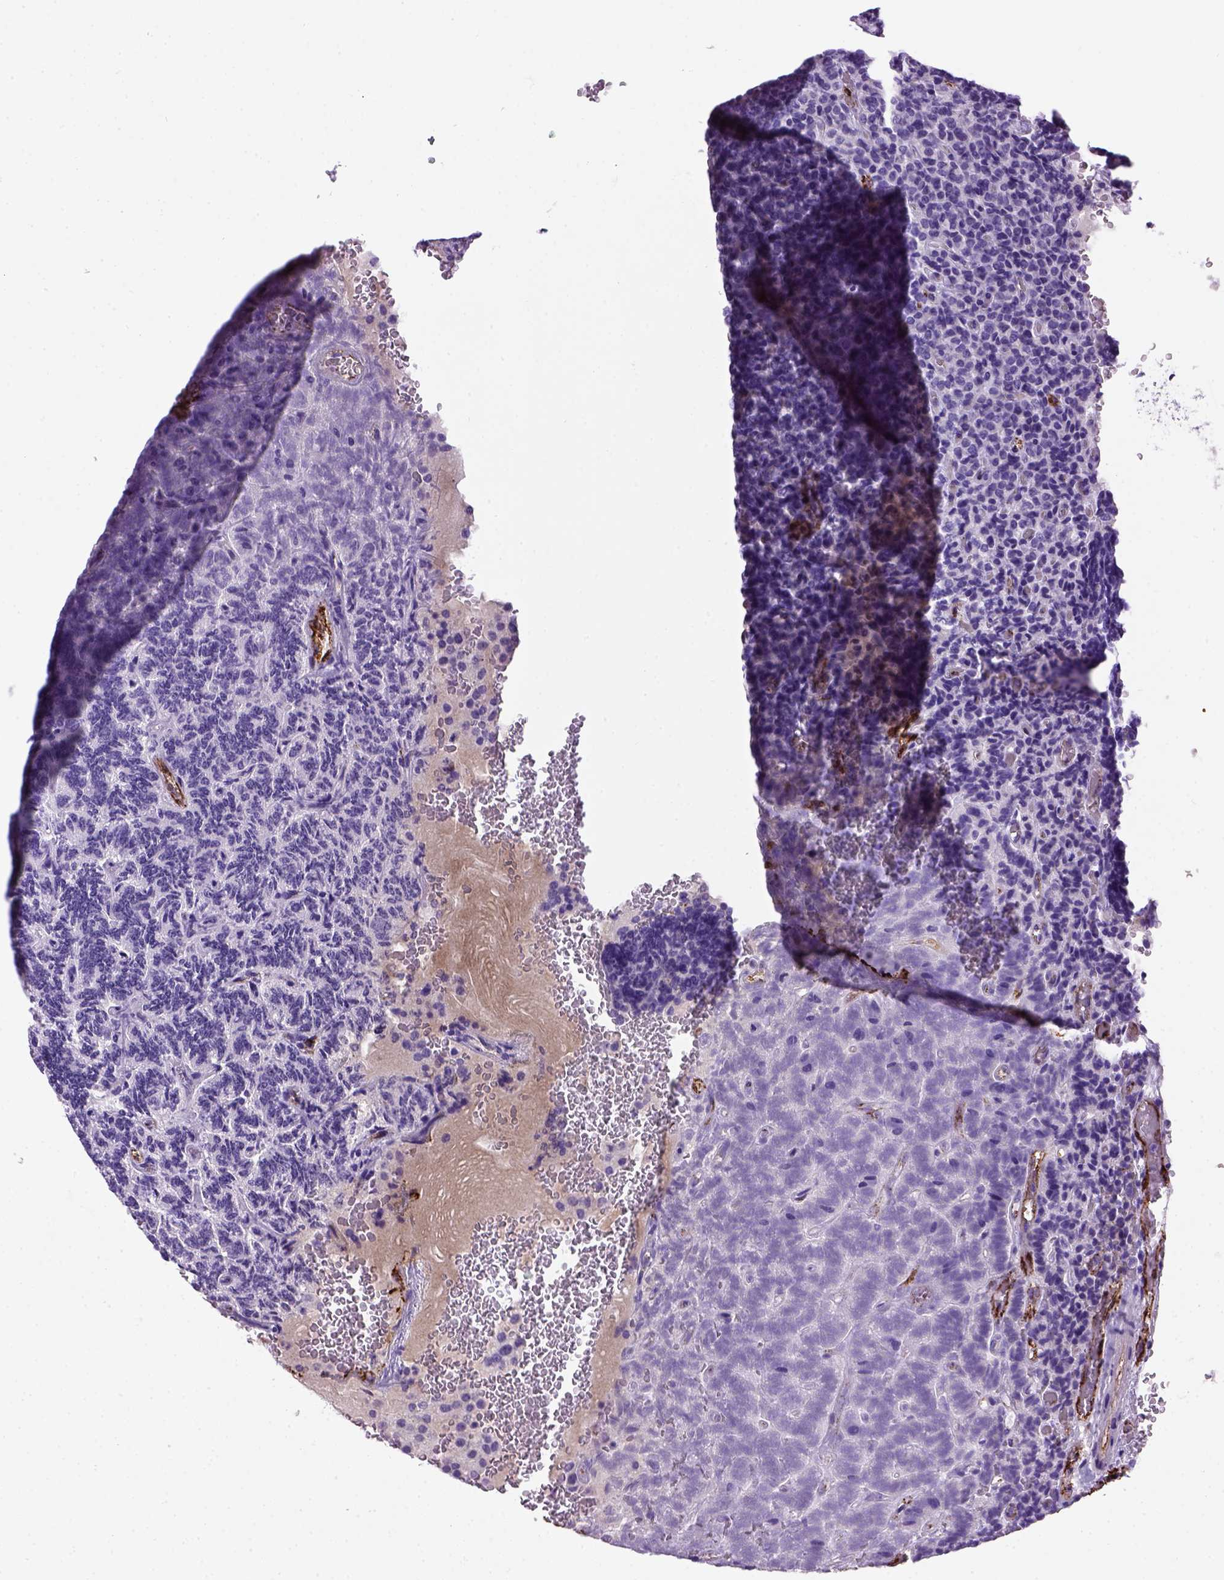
{"staining": {"intensity": "negative", "quantity": "none", "location": "none"}, "tissue": "carcinoid", "cell_type": "Tumor cells", "image_type": "cancer", "snomed": [{"axis": "morphology", "description": "Carcinoid, malignant, NOS"}, {"axis": "topography", "description": "Pancreas"}], "caption": "Malignant carcinoid was stained to show a protein in brown. There is no significant expression in tumor cells.", "gene": "VWF", "patient": {"sex": "male", "age": 36}}